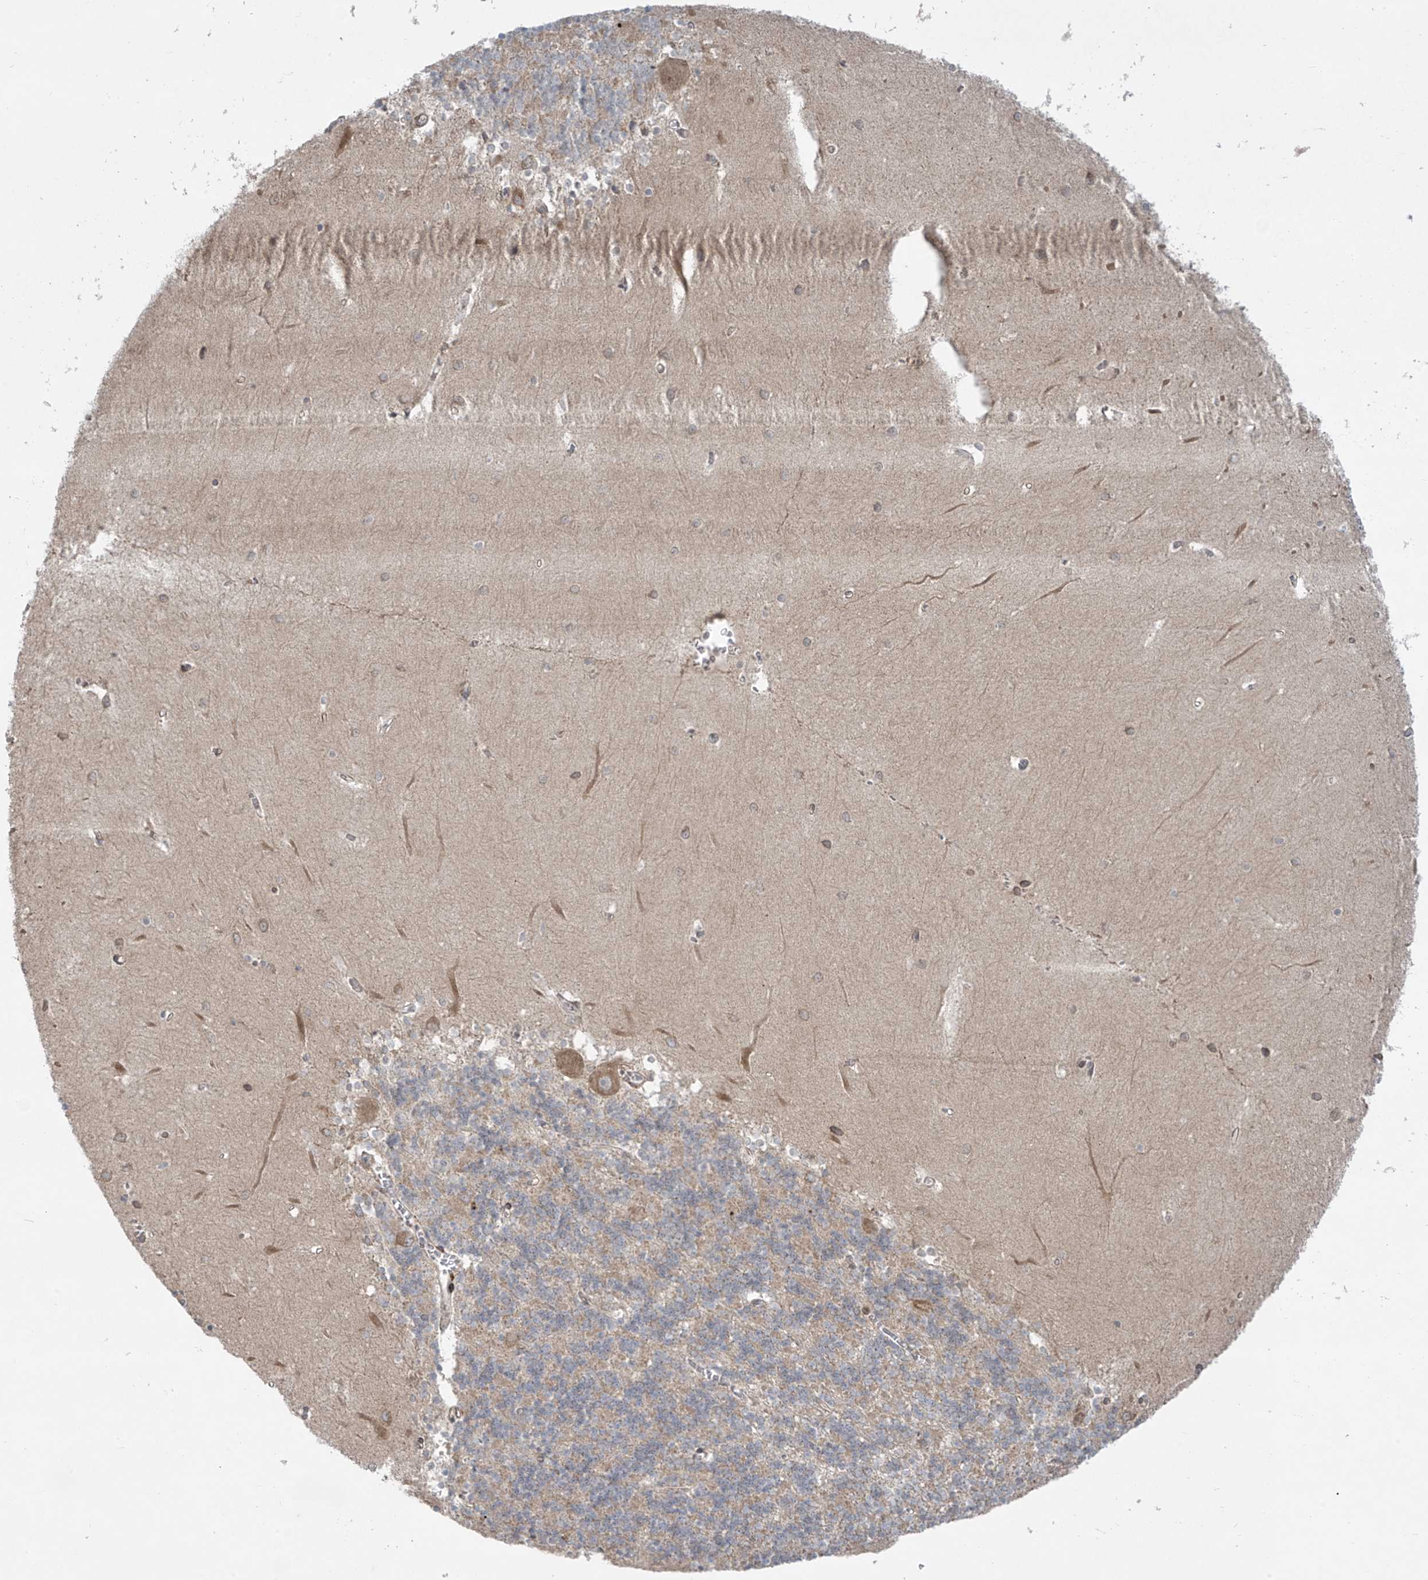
{"staining": {"intensity": "weak", "quantity": "25%-75%", "location": "cytoplasmic/membranous"}, "tissue": "cerebellum", "cell_type": "Cells in granular layer", "image_type": "normal", "snomed": [{"axis": "morphology", "description": "Normal tissue, NOS"}, {"axis": "topography", "description": "Cerebellum"}], "caption": "A micrograph of human cerebellum stained for a protein exhibits weak cytoplasmic/membranous brown staining in cells in granular layer. (DAB IHC, brown staining for protein, blue staining for nuclei).", "gene": "PPAT", "patient": {"sex": "male", "age": 37}}